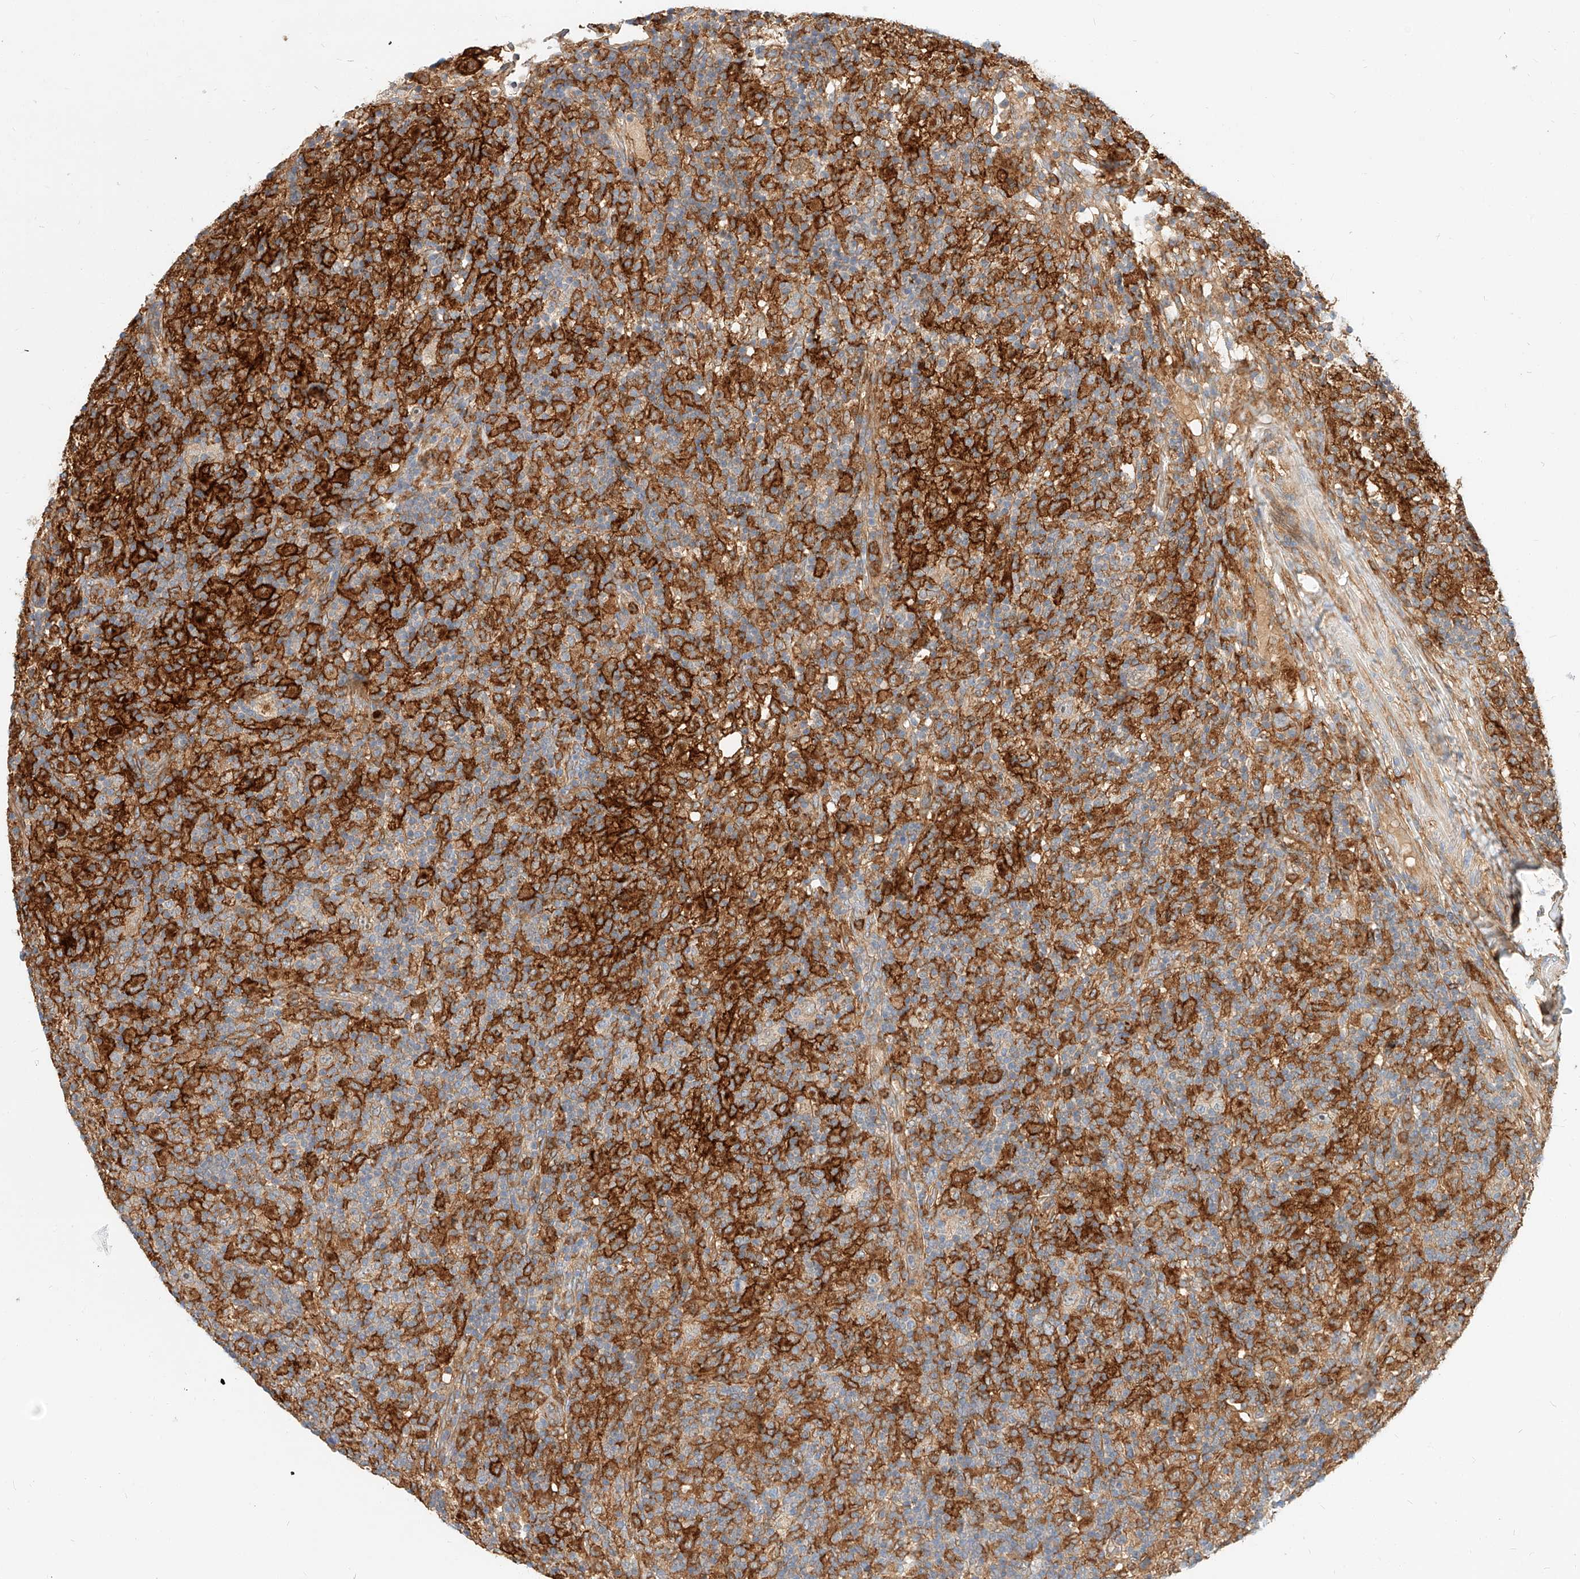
{"staining": {"intensity": "negative", "quantity": "none", "location": "none"}, "tissue": "lymphoma", "cell_type": "Tumor cells", "image_type": "cancer", "snomed": [{"axis": "morphology", "description": "Hodgkin's disease, NOS"}, {"axis": "topography", "description": "Lymph node"}], "caption": "Human Hodgkin's disease stained for a protein using immunohistochemistry shows no positivity in tumor cells.", "gene": "NFAM1", "patient": {"sex": "male", "age": 70}}